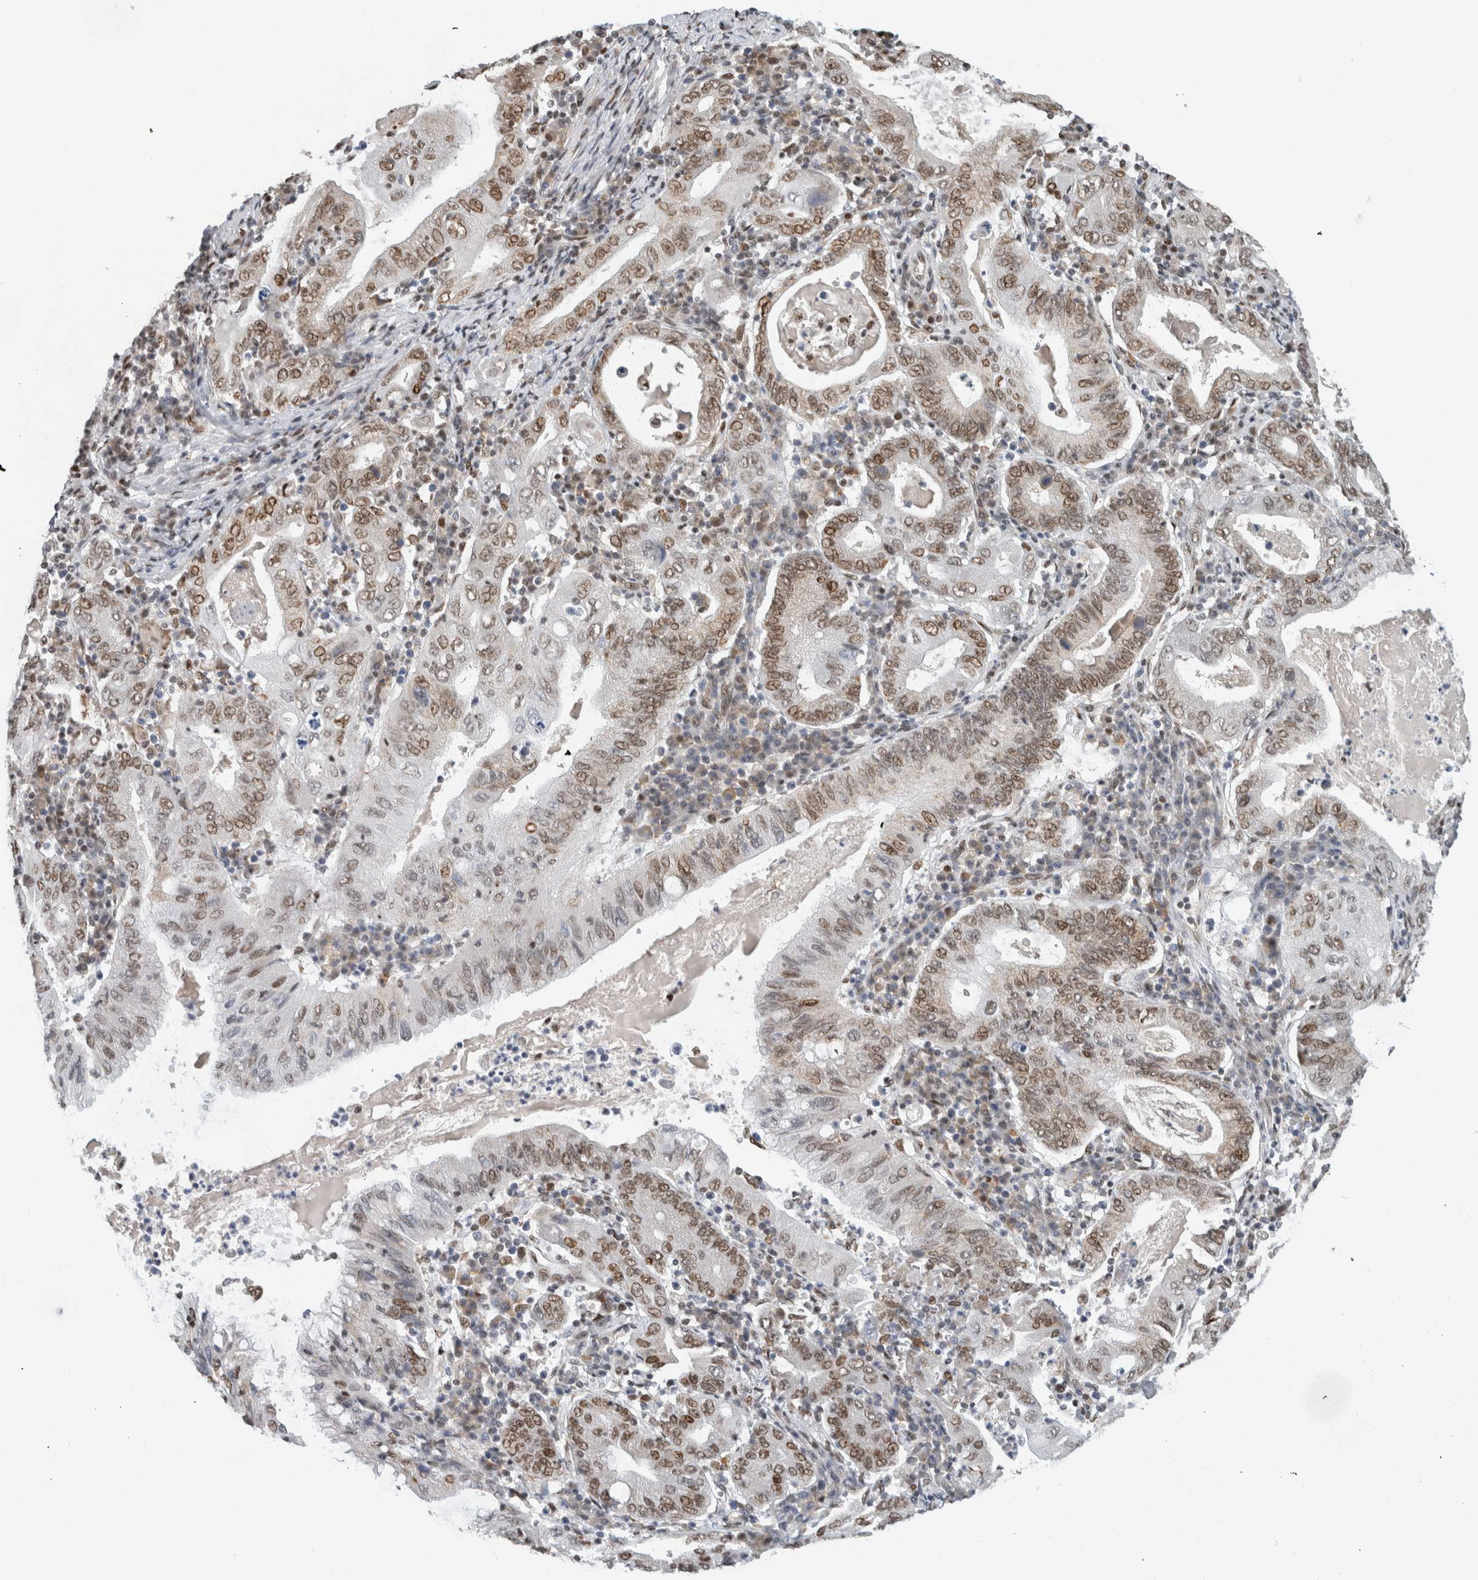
{"staining": {"intensity": "moderate", "quantity": ">75%", "location": "nuclear"}, "tissue": "stomach cancer", "cell_type": "Tumor cells", "image_type": "cancer", "snomed": [{"axis": "morphology", "description": "Normal tissue, NOS"}, {"axis": "morphology", "description": "Adenocarcinoma, NOS"}, {"axis": "topography", "description": "Esophagus"}, {"axis": "topography", "description": "Stomach, upper"}, {"axis": "topography", "description": "Peripheral nerve tissue"}], "caption": "A brown stain highlights moderate nuclear positivity of a protein in human adenocarcinoma (stomach) tumor cells.", "gene": "HNRNPR", "patient": {"sex": "male", "age": 62}}